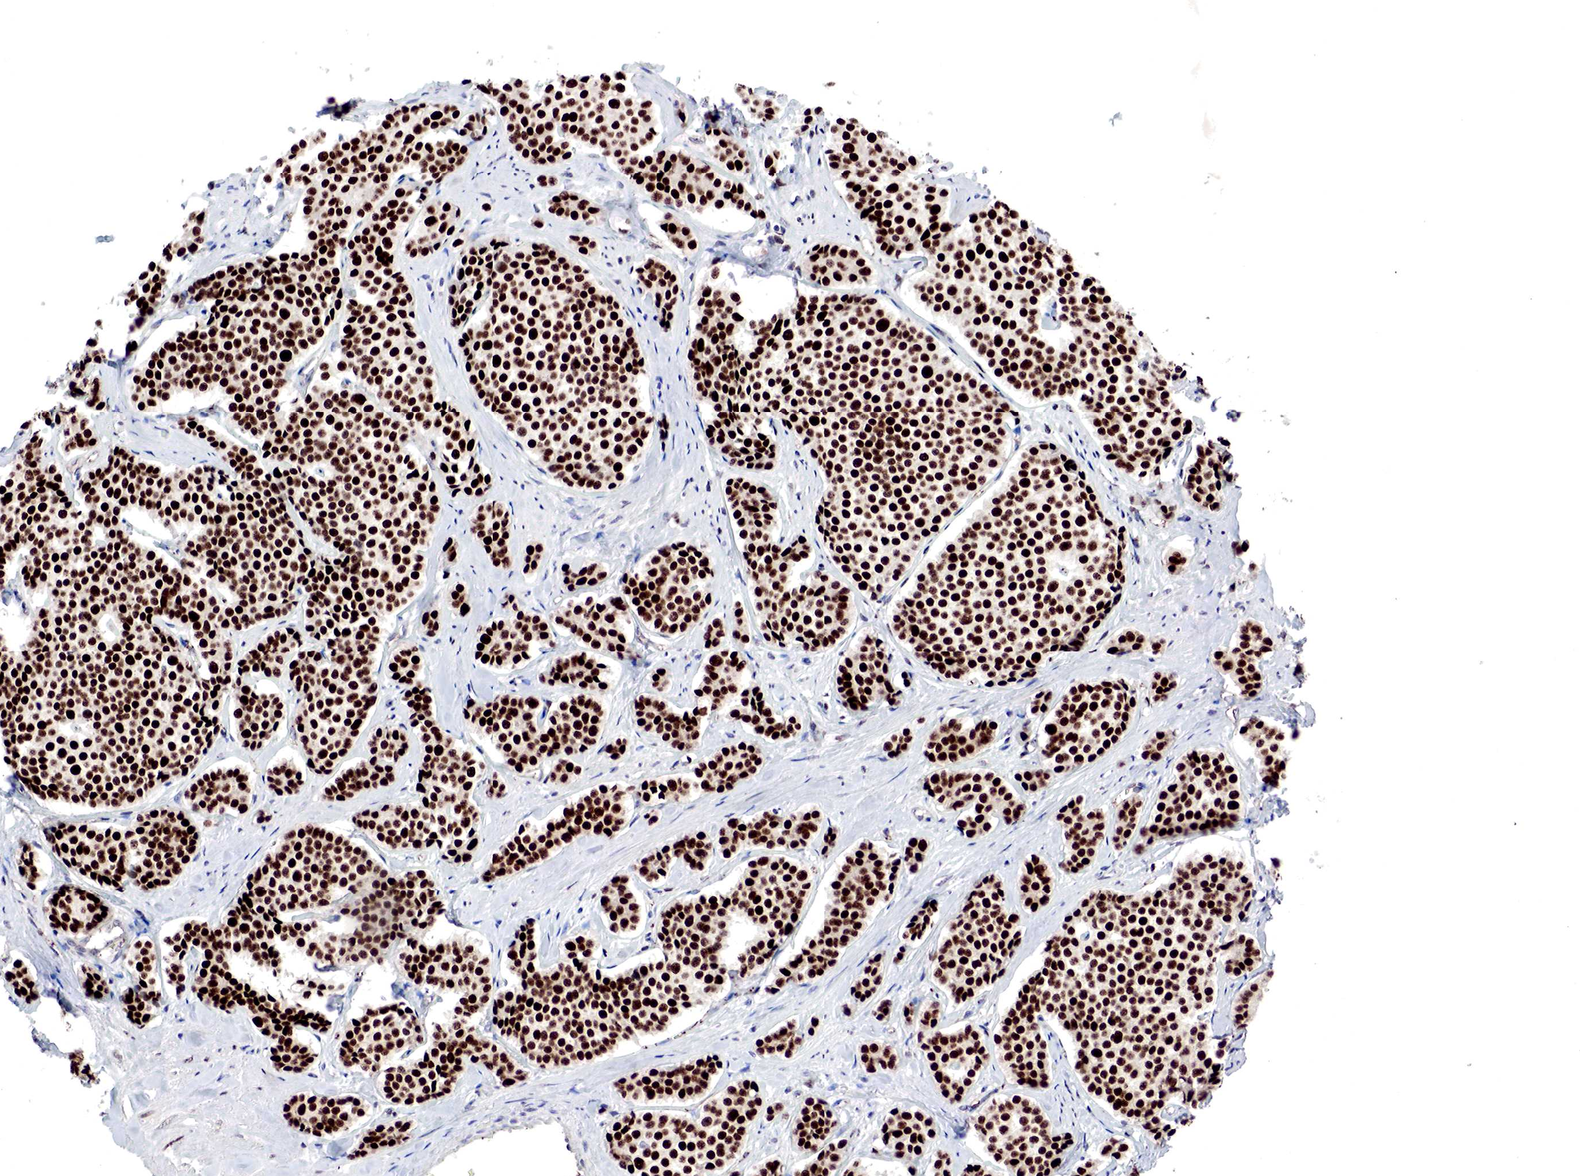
{"staining": {"intensity": "strong", "quantity": ">75%", "location": "nuclear"}, "tissue": "carcinoid", "cell_type": "Tumor cells", "image_type": "cancer", "snomed": [{"axis": "morphology", "description": "Carcinoid, malignant, NOS"}, {"axis": "topography", "description": "Small intestine"}], "caption": "Carcinoid stained for a protein demonstrates strong nuclear positivity in tumor cells.", "gene": "DACH2", "patient": {"sex": "male", "age": 60}}